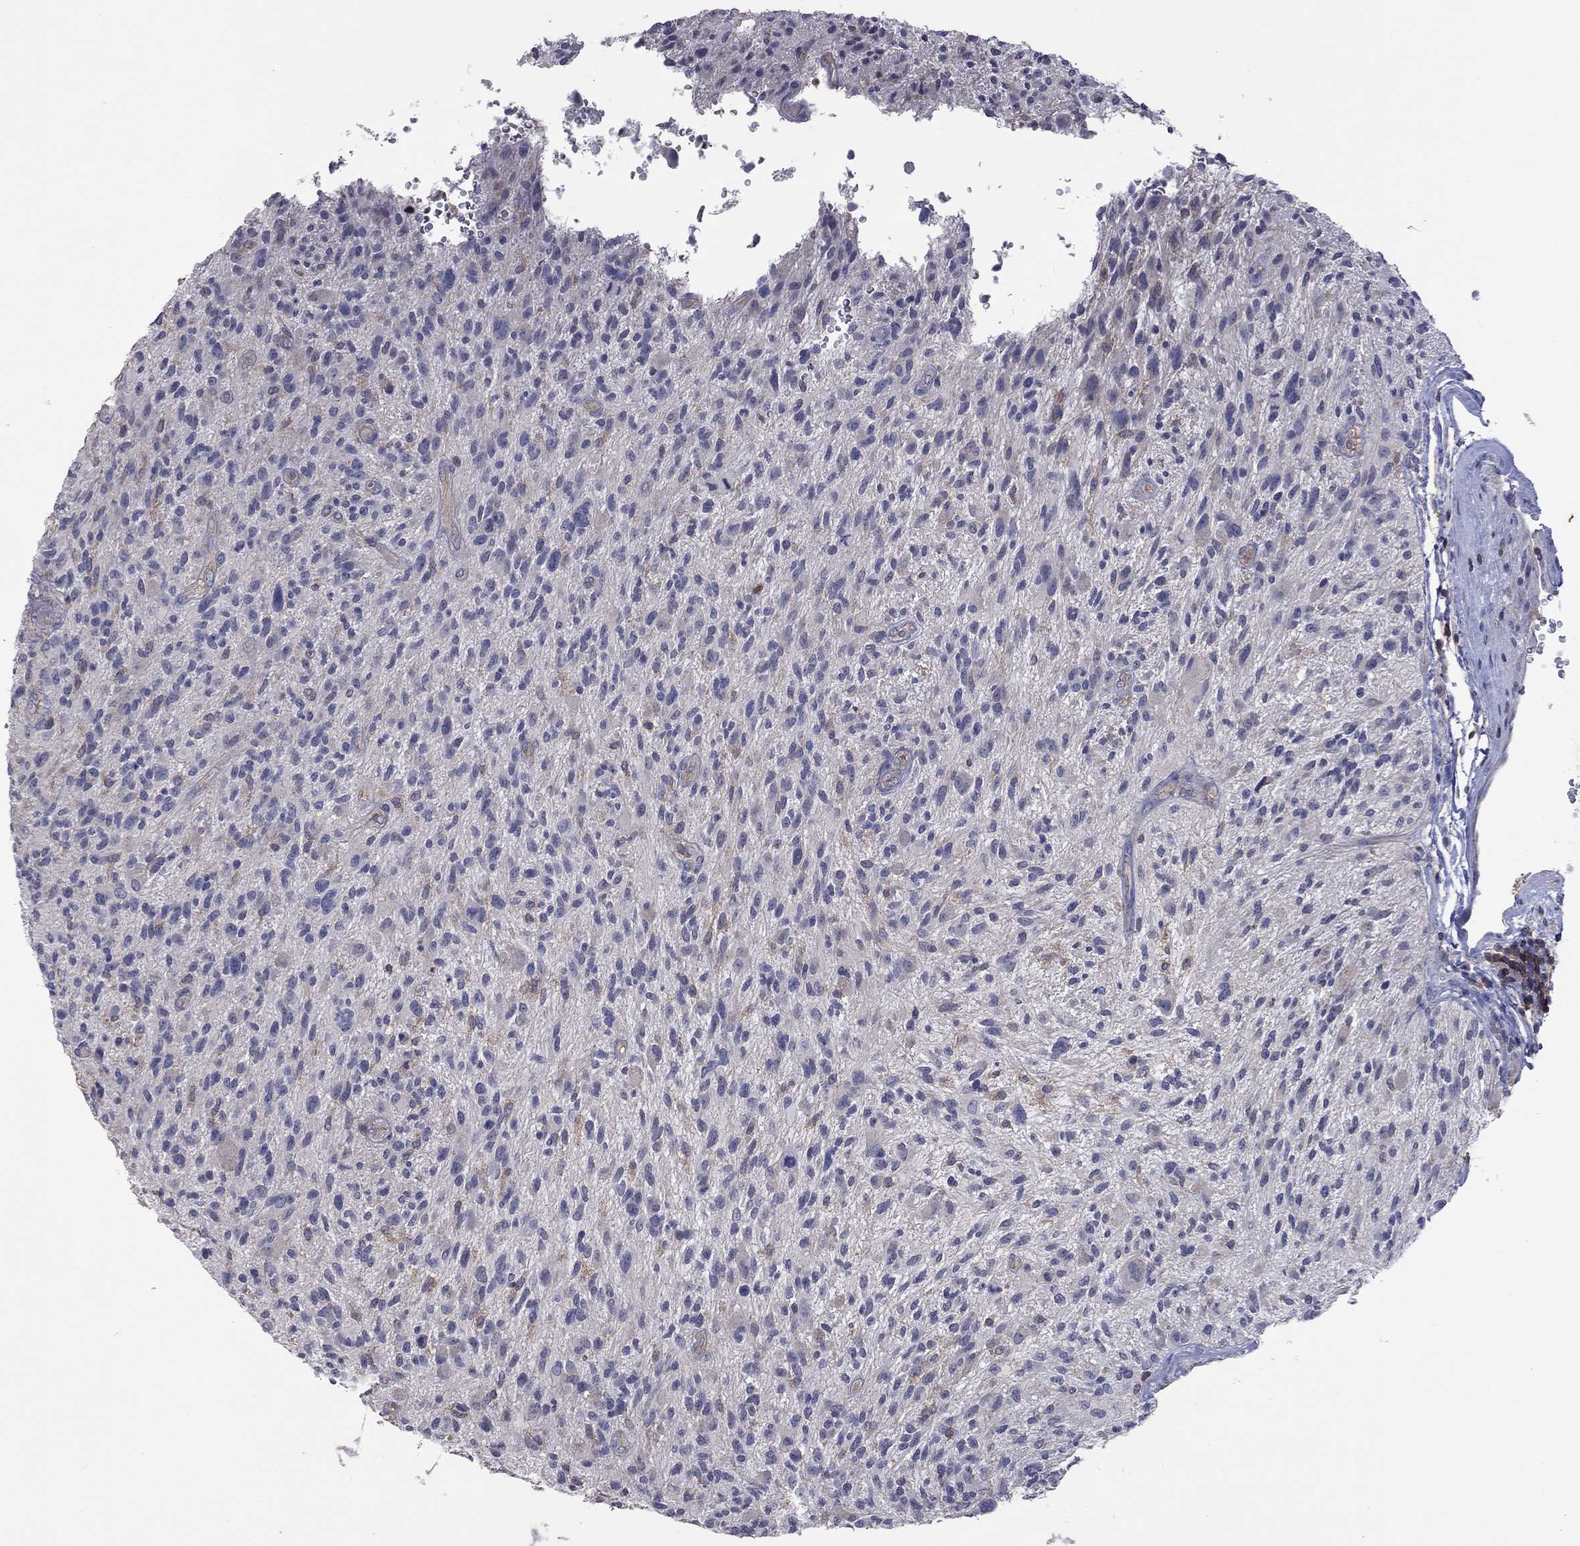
{"staining": {"intensity": "negative", "quantity": "none", "location": "none"}, "tissue": "glioma", "cell_type": "Tumor cells", "image_type": "cancer", "snomed": [{"axis": "morphology", "description": "Glioma, malignant, High grade"}, {"axis": "topography", "description": "Brain"}], "caption": "This is an IHC histopathology image of human glioma. There is no positivity in tumor cells.", "gene": "IPCEF1", "patient": {"sex": "male", "age": 47}}